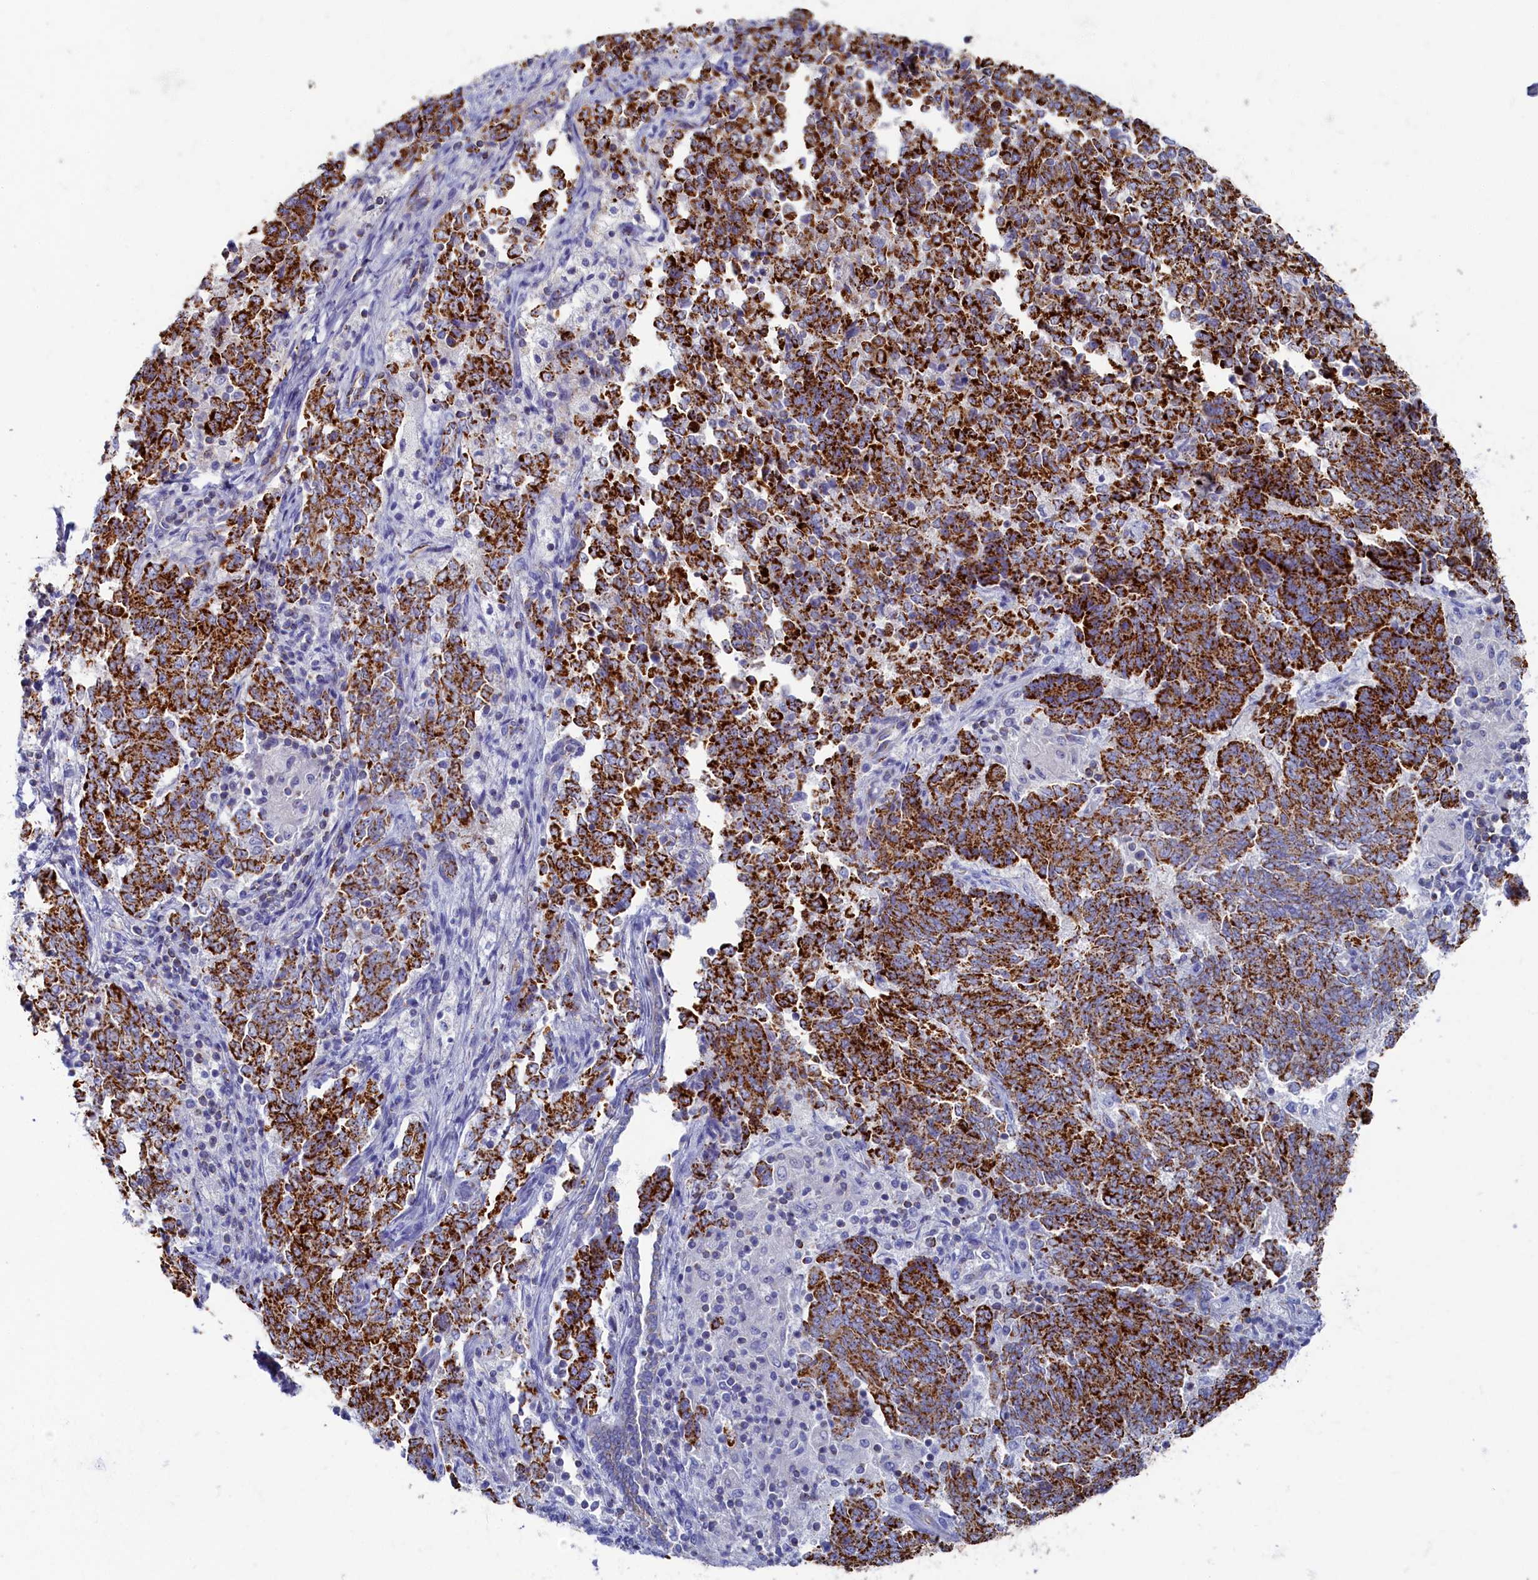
{"staining": {"intensity": "strong", "quantity": ">75%", "location": "cytoplasmic/membranous"}, "tissue": "endometrial cancer", "cell_type": "Tumor cells", "image_type": "cancer", "snomed": [{"axis": "morphology", "description": "Adenocarcinoma, NOS"}, {"axis": "topography", "description": "Endometrium"}], "caption": "This micrograph displays immunohistochemistry staining of human endometrial cancer (adenocarcinoma), with high strong cytoplasmic/membranous staining in about >75% of tumor cells.", "gene": "OCIAD2", "patient": {"sex": "female", "age": 80}}